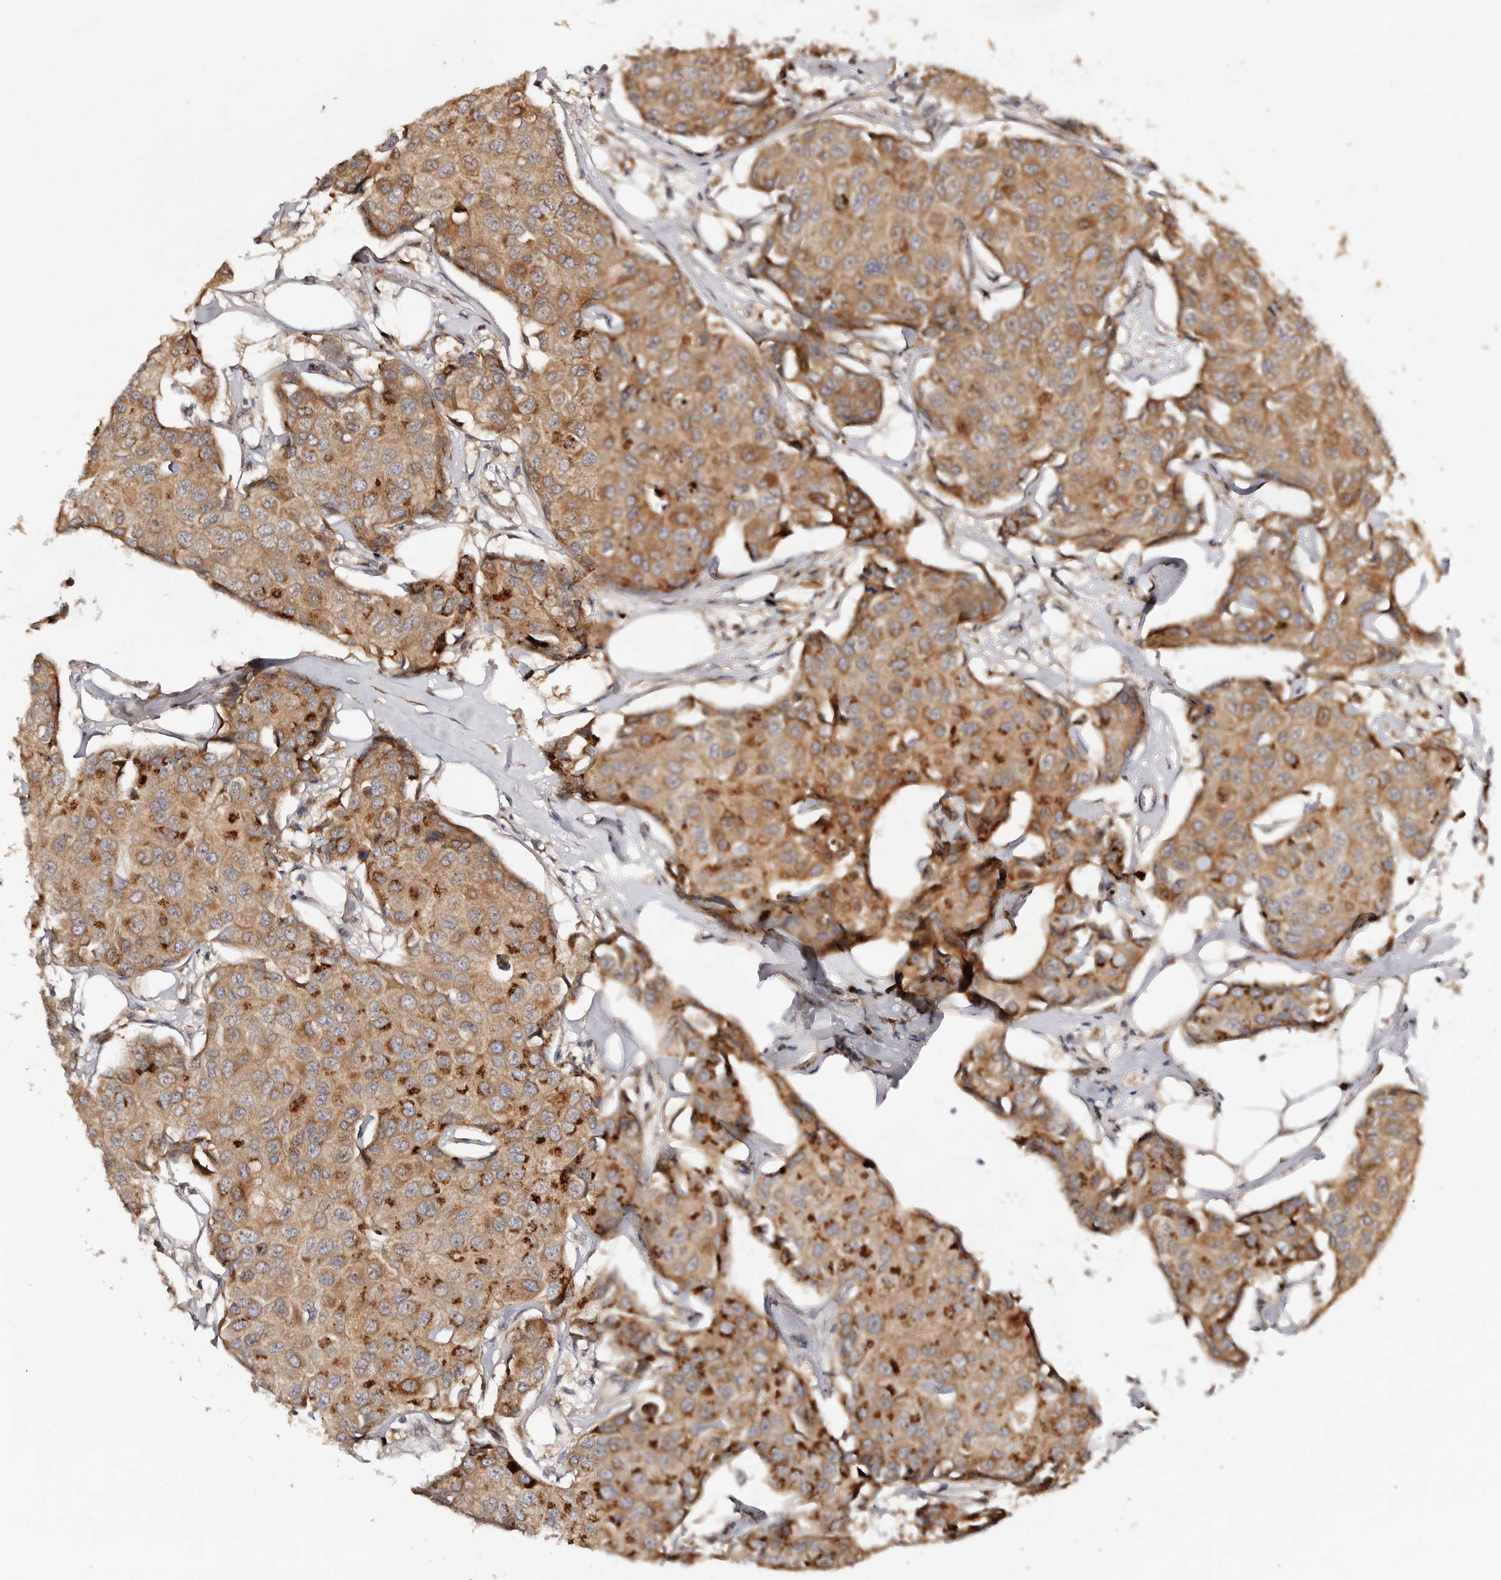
{"staining": {"intensity": "moderate", "quantity": ">75%", "location": "cytoplasmic/membranous"}, "tissue": "breast cancer", "cell_type": "Tumor cells", "image_type": "cancer", "snomed": [{"axis": "morphology", "description": "Duct carcinoma"}, {"axis": "topography", "description": "Breast"}], "caption": "About >75% of tumor cells in breast intraductal carcinoma exhibit moderate cytoplasmic/membranous protein positivity as visualized by brown immunohistochemical staining.", "gene": "DACT2", "patient": {"sex": "female", "age": 80}}